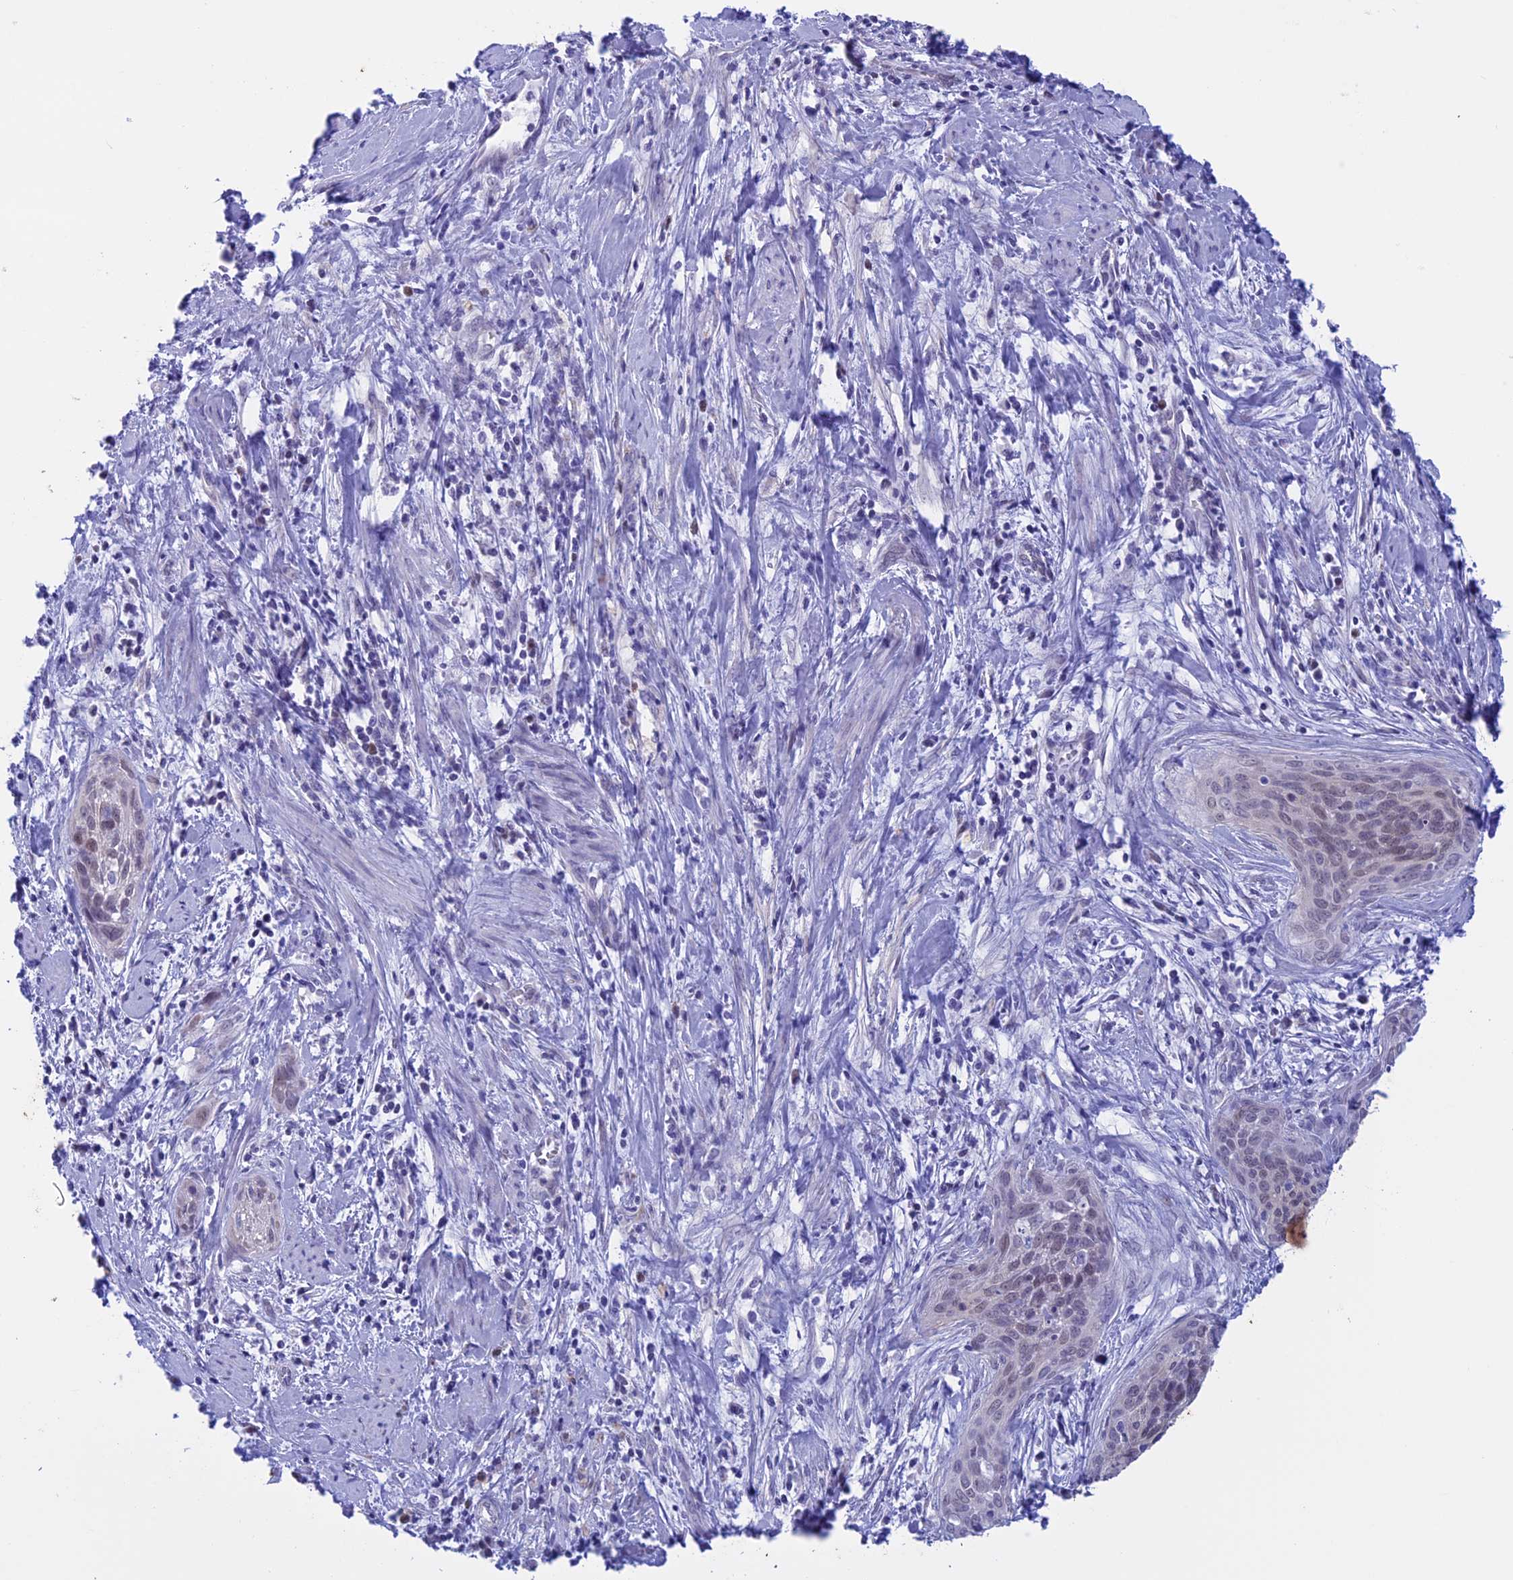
{"staining": {"intensity": "weak", "quantity": "<25%", "location": "nuclear"}, "tissue": "cervical cancer", "cell_type": "Tumor cells", "image_type": "cancer", "snomed": [{"axis": "morphology", "description": "Squamous cell carcinoma, NOS"}, {"axis": "topography", "description": "Cervix"}], "caption": "DAB immunohistochemical staining of cervical cancer exhibits no significant positivity in tumor cells. (DAB immunohistochemistry, high magnification).", "gene": "LHFPL2", "patient": {"sex": "female", "age": 55}}